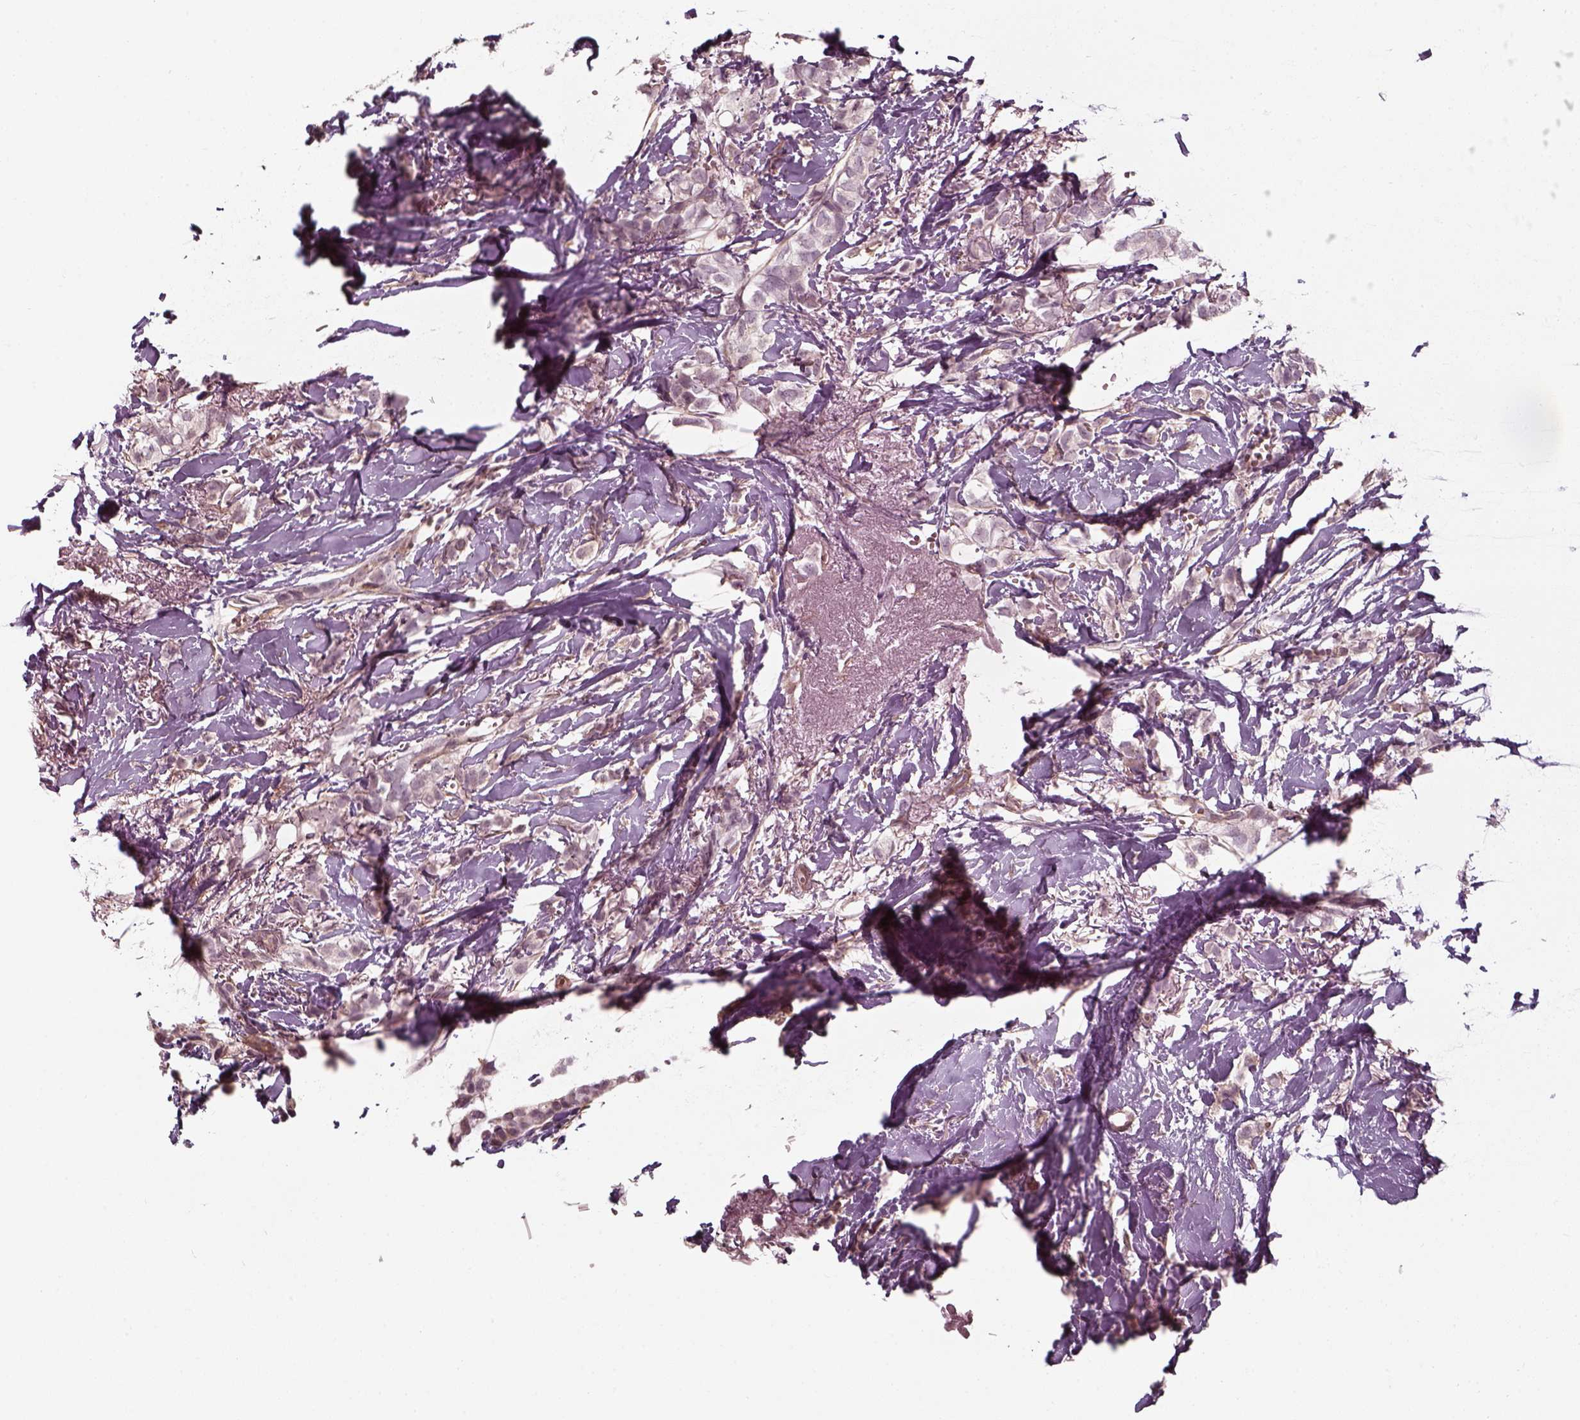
{"staining": {"intensity": "negative", "quantity": "none", "location": "none"}, "tissue": "breast cancer", "cell_type": "Tumor cells", "image_type": "cancer", "snomed": [{"axis": "morphology", "description": "Duct carcinoma"}, {"axis": "topography", "description": "Breast"}], "caption": "High power microscopy image of an IHC micrograph of breast cancer, revealing no significant expression in tumor cells. (Immunohistochemistry, brightfield microscopy, high magnification).", "gene": "LAMB2", "patient": {"sex": "female", "age": 85}}